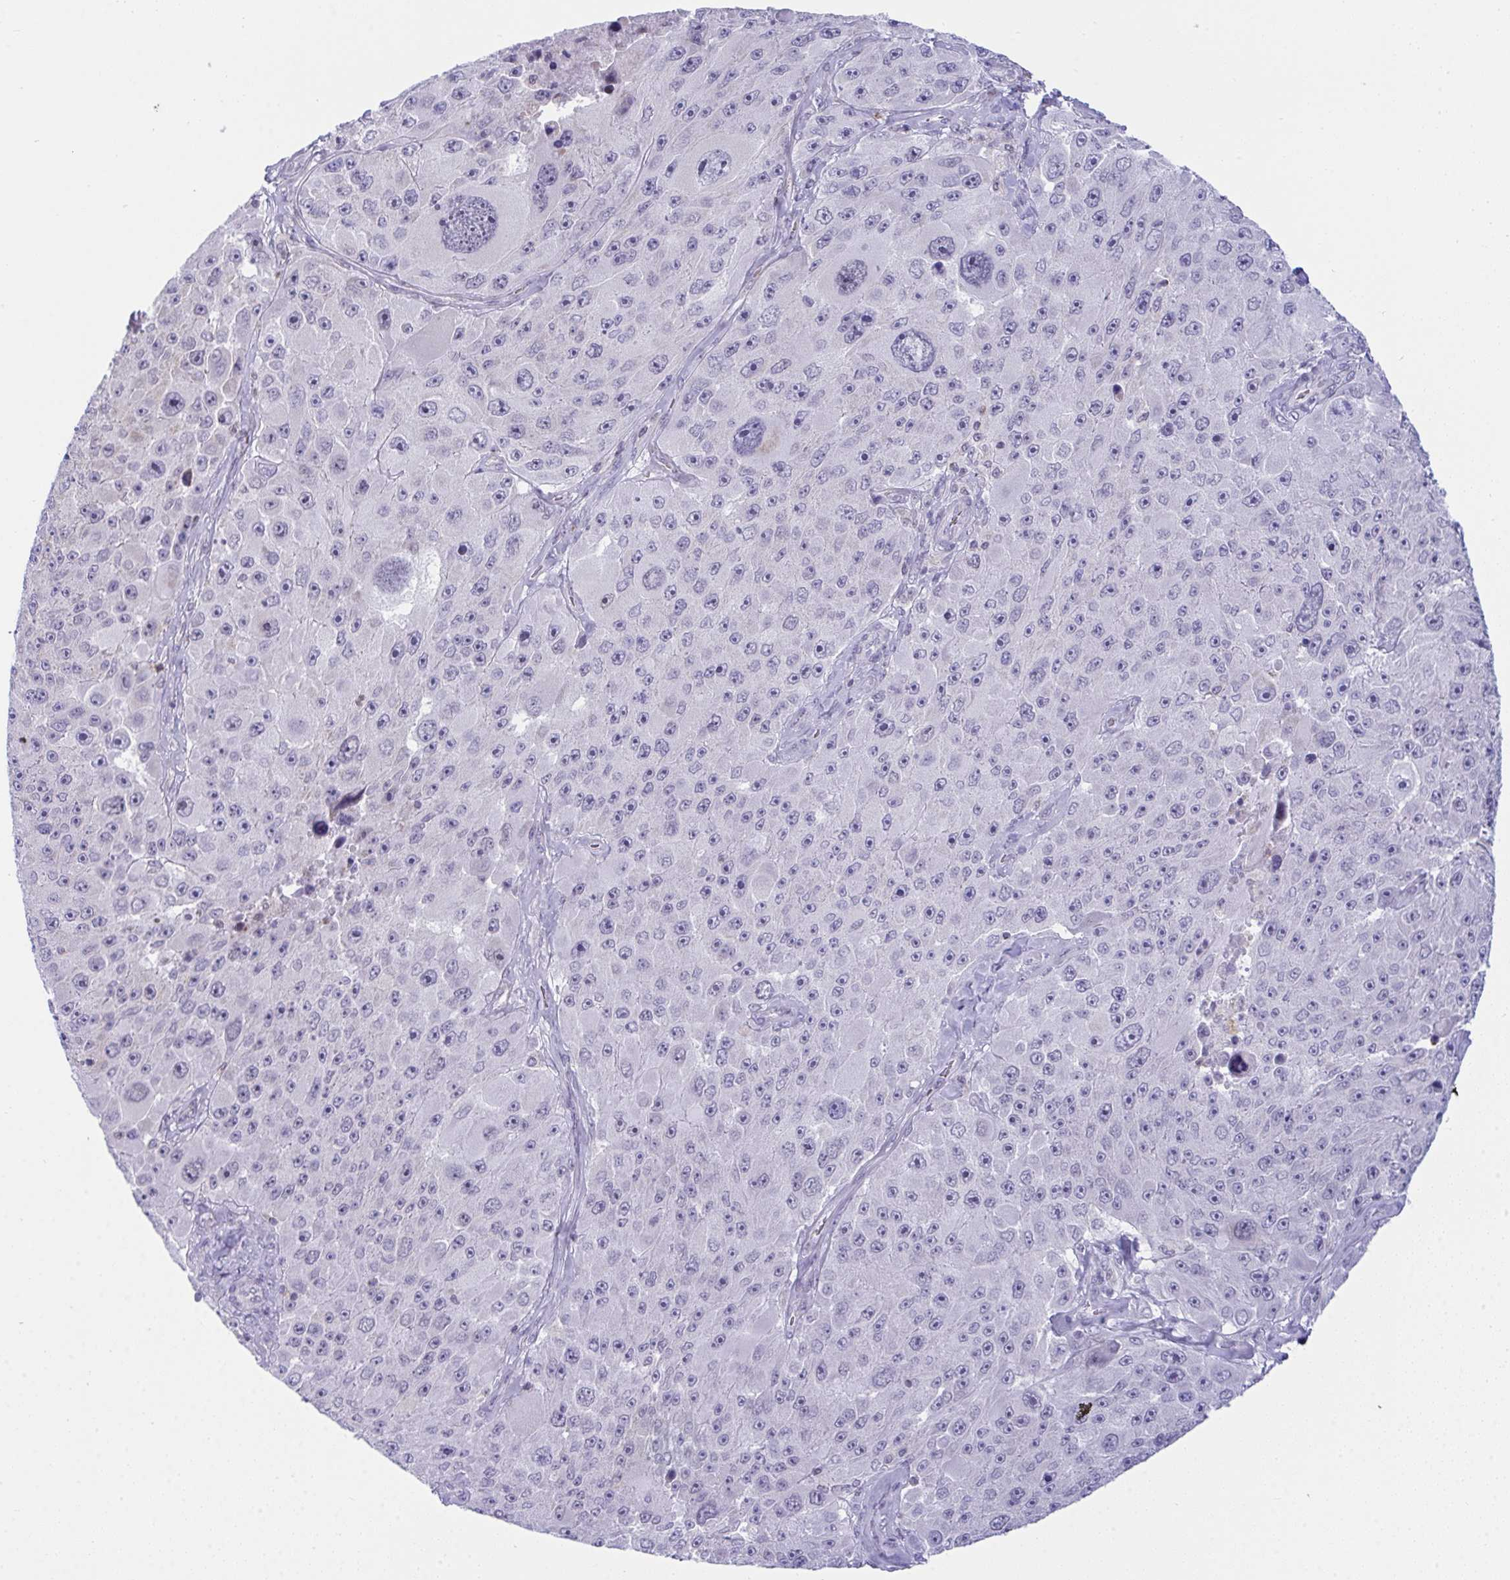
{"staining": {"intensity": "negative", "quantity": "none", "location": "none"}, "tissue": "melanoma", "cell_type": "Tumor cells", "image_type": "cancer", "snomed": [{"axis": "morphology", "description": "Malignant melanoma, Metastatic site"}, {"axis": "topography", "description": "Lymph node"}], "caption": "Immunohistochemical staining of human malignant melanoma (metastatic site) shows no significant positivity in tumor cells.", "gene": "PLA2G12B", "patient": {"sex": "male", "age": 62}}